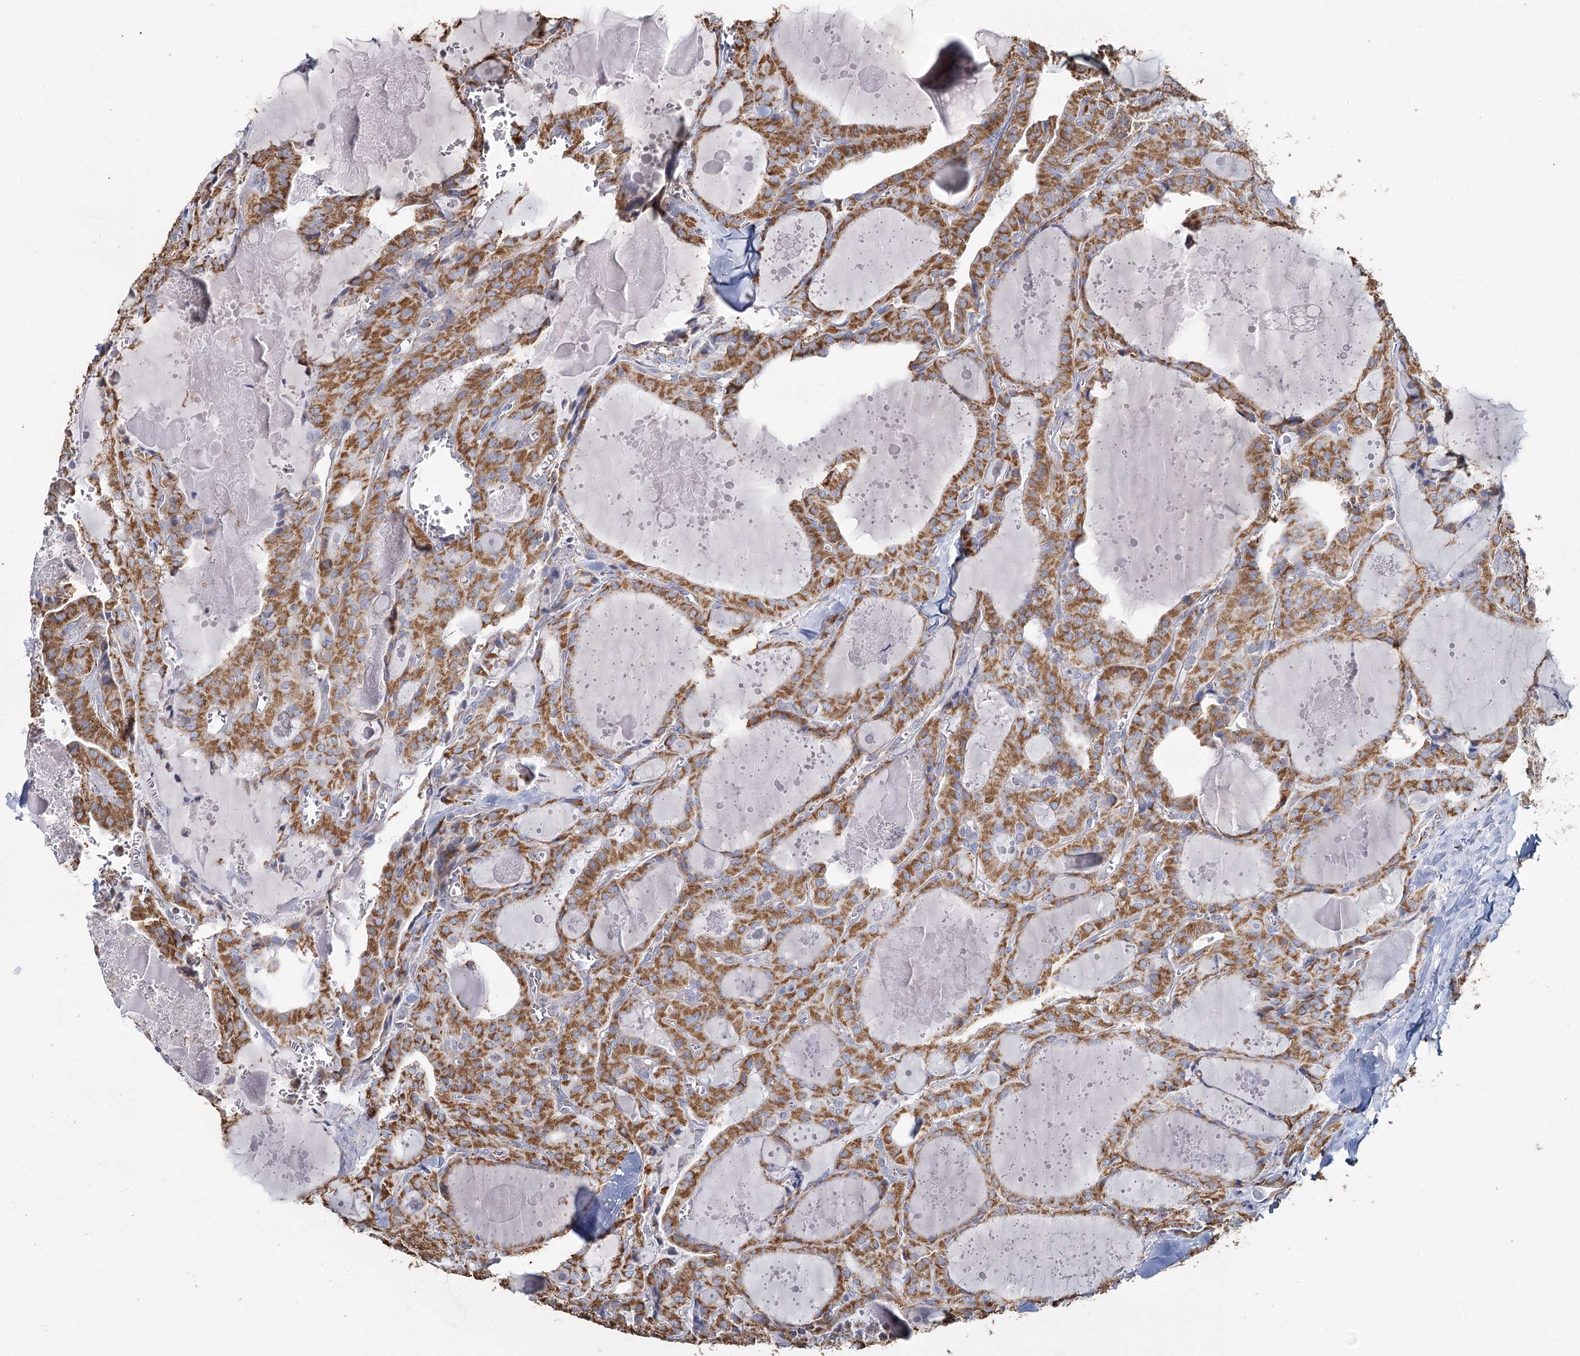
{"staining": {"intensity": "moderate", "quantity": ">75%", "location": "cytoplasmic/membranous"}, "tissue": "thyroid cancer", "cell_type": "Tumor cells", "image_type": "cancer", "snomed": [{"axis": "morphology", "description": "Papillary adenocarcinoma, NOS"}, {"axis": "topography", "description": "Thyroid gland"}], "caption": "This histopathology image reveals immunohistochemistry (IHC) staining of papillary adenocarcinoma (thyroid), with medium moderate cytoplasmic/membranous expression in about >75% of tumor cells.", "gene": "MRPL44", "patient": {"sex": "male", "age": 52}}